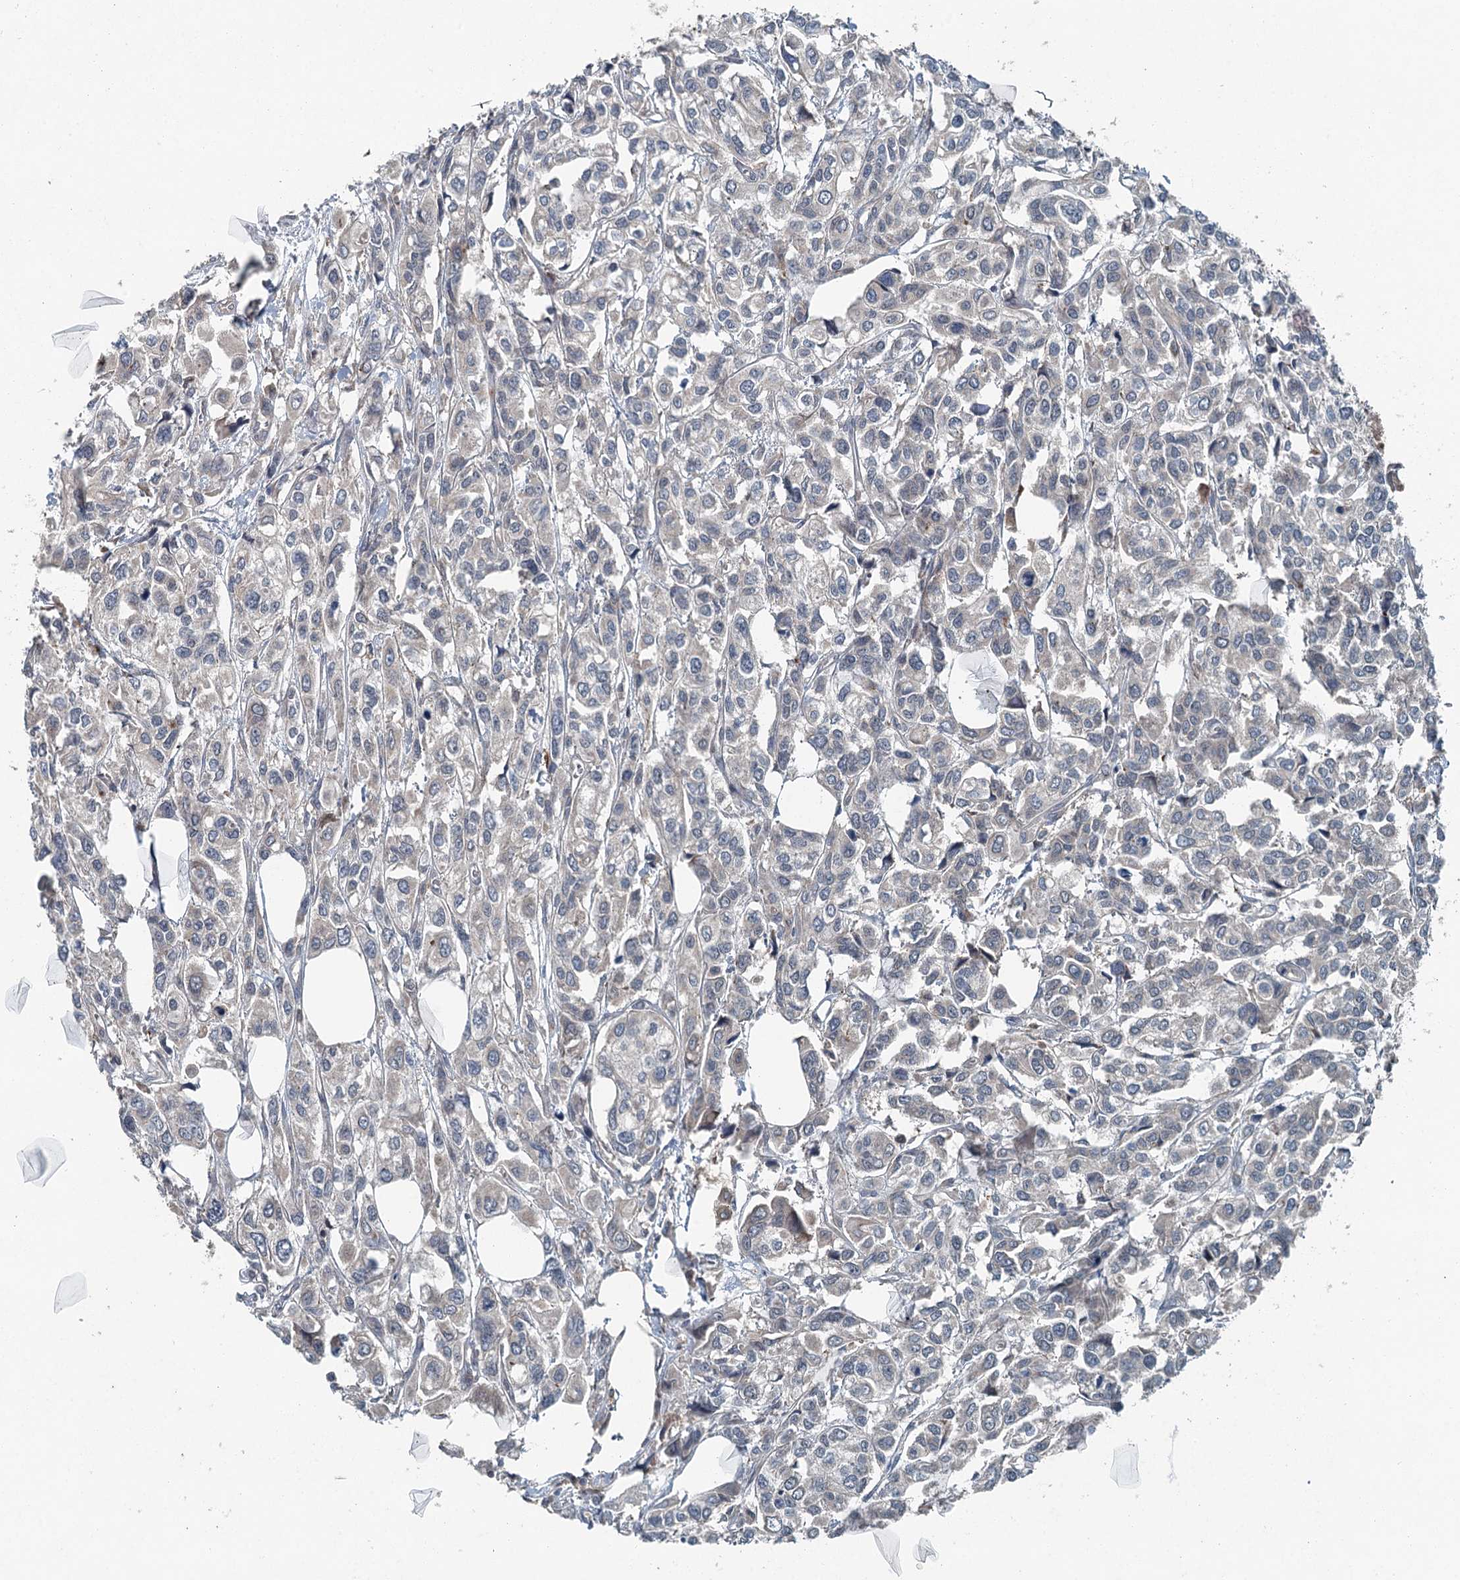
{"staining": {"intensity": "weak", "quantity": "<25%", "location": "cytoplasmic/membranous"}, "tissue": "urothelial cancer", "cell_type": "Tumor cells", "image_type": "cancer", "snomed": [{"axis": "morphology", "description": "Urothelial carcinoma, High grade"}, {"axis": "topography", "description": "Urinary bladder"}], "caption": "An IHC micrograph of urothelial carcinoma (high-grade) is shown. There is no staining in tumor cells of urothelial carcinoma (high-grade). (DAB (3,3'-diaminobenzidine) immunohistochemistry visualized using brightfield microscopy, high magnification).", "gene": "SKIC3", "patient": {"sex": "male", "age": 67}}